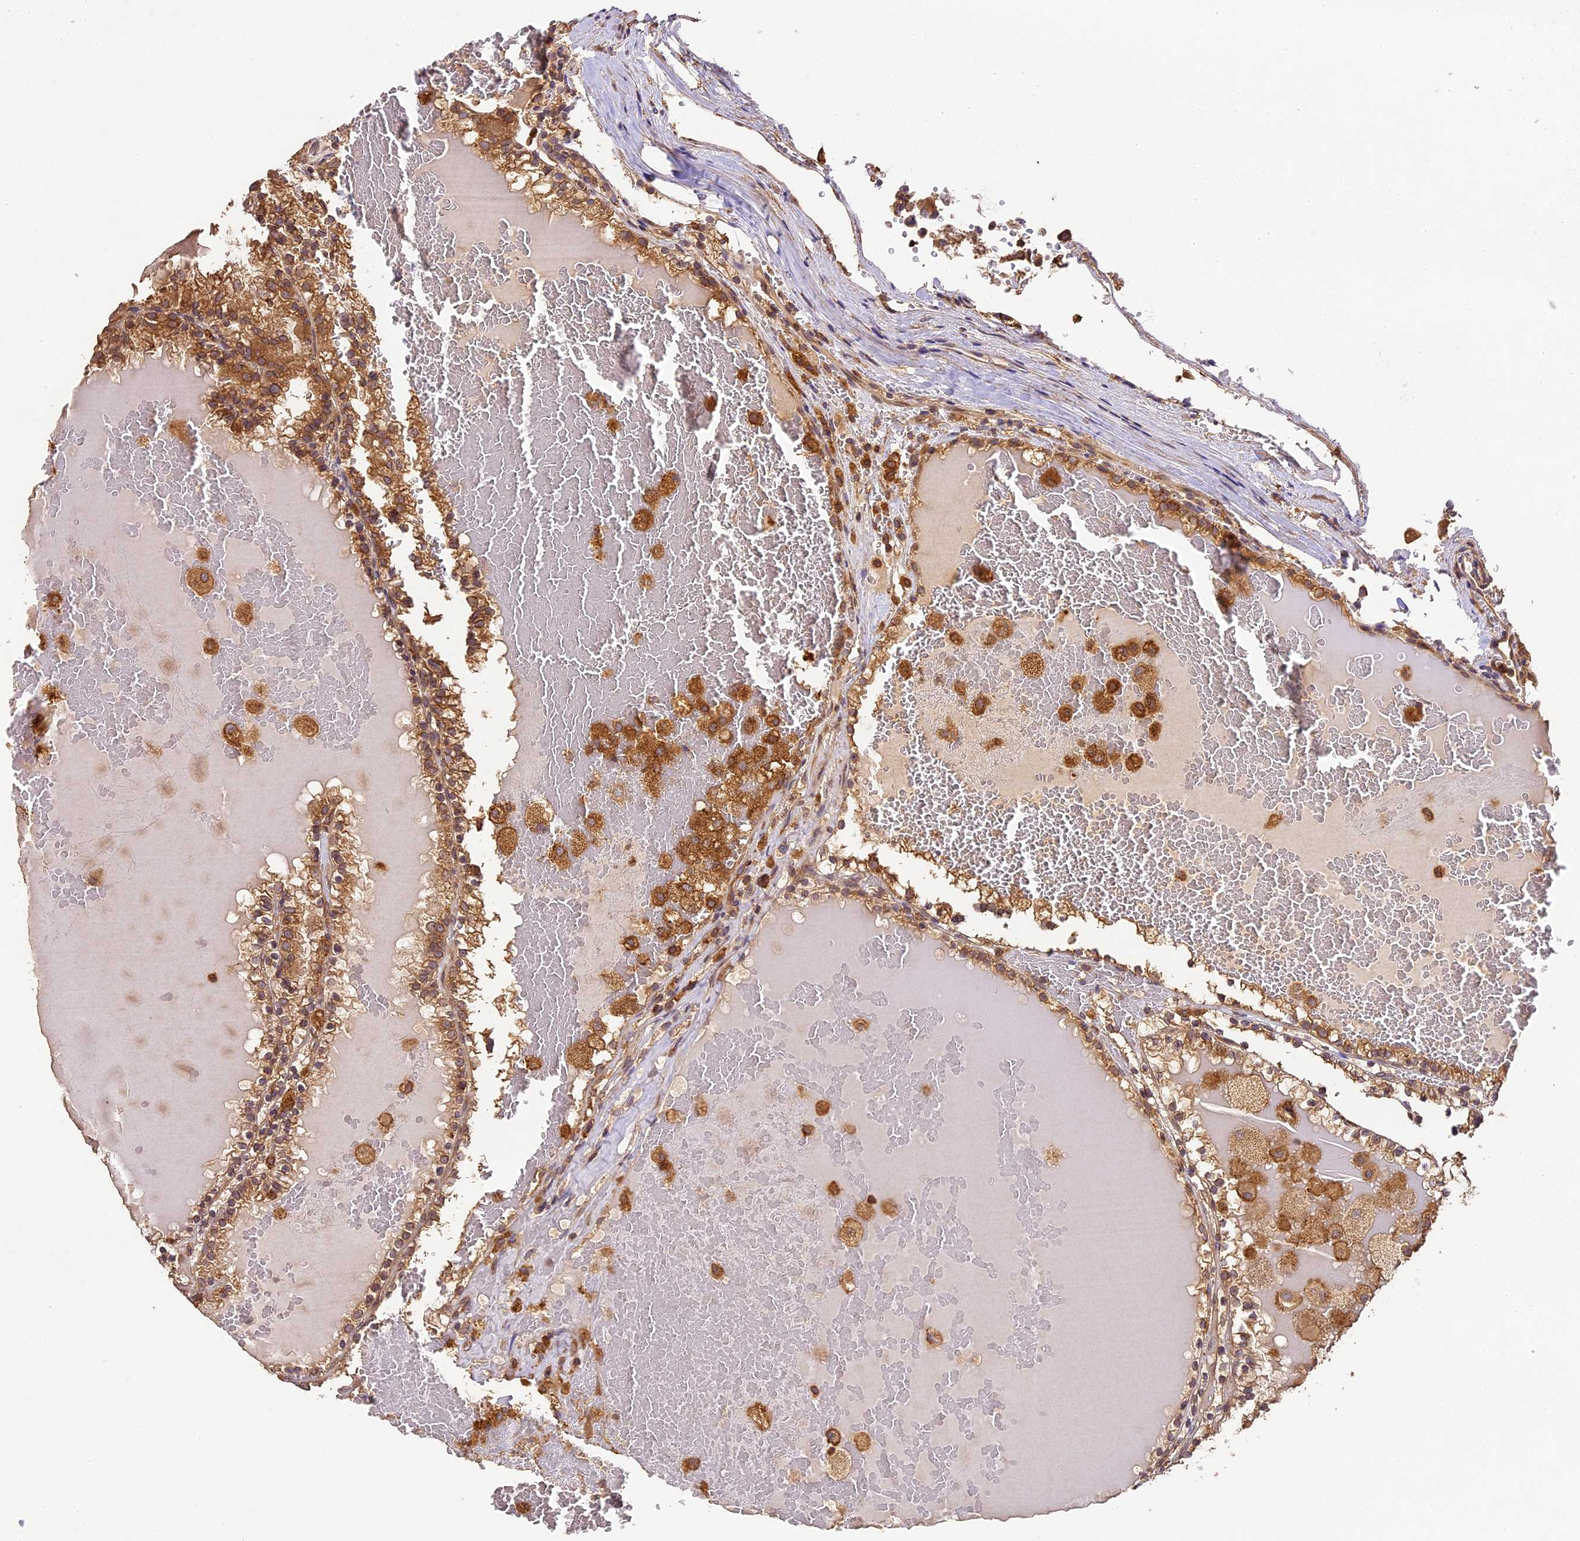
{"staining": {"intensity": "moderate", "quantity": ">75%", "location": "cytoplasmic/membranous"}, "tissue": "renal cancer", "cell_type": "Tumor cells", "image_type": "cancer", "snomed": [{"axis": "morphology", "description": "Adenocarcinoma, NOS"}, {"axis": "topography", "description": "Kidney"}], "caption": "The immunohistochemical stain highlights moderate cytoplasmic/membranous expression in tumor cells of adenocarcinoma (renal) tissue.", "gene": "BRAP", "patient": {"sex": "female", "age": 56}}